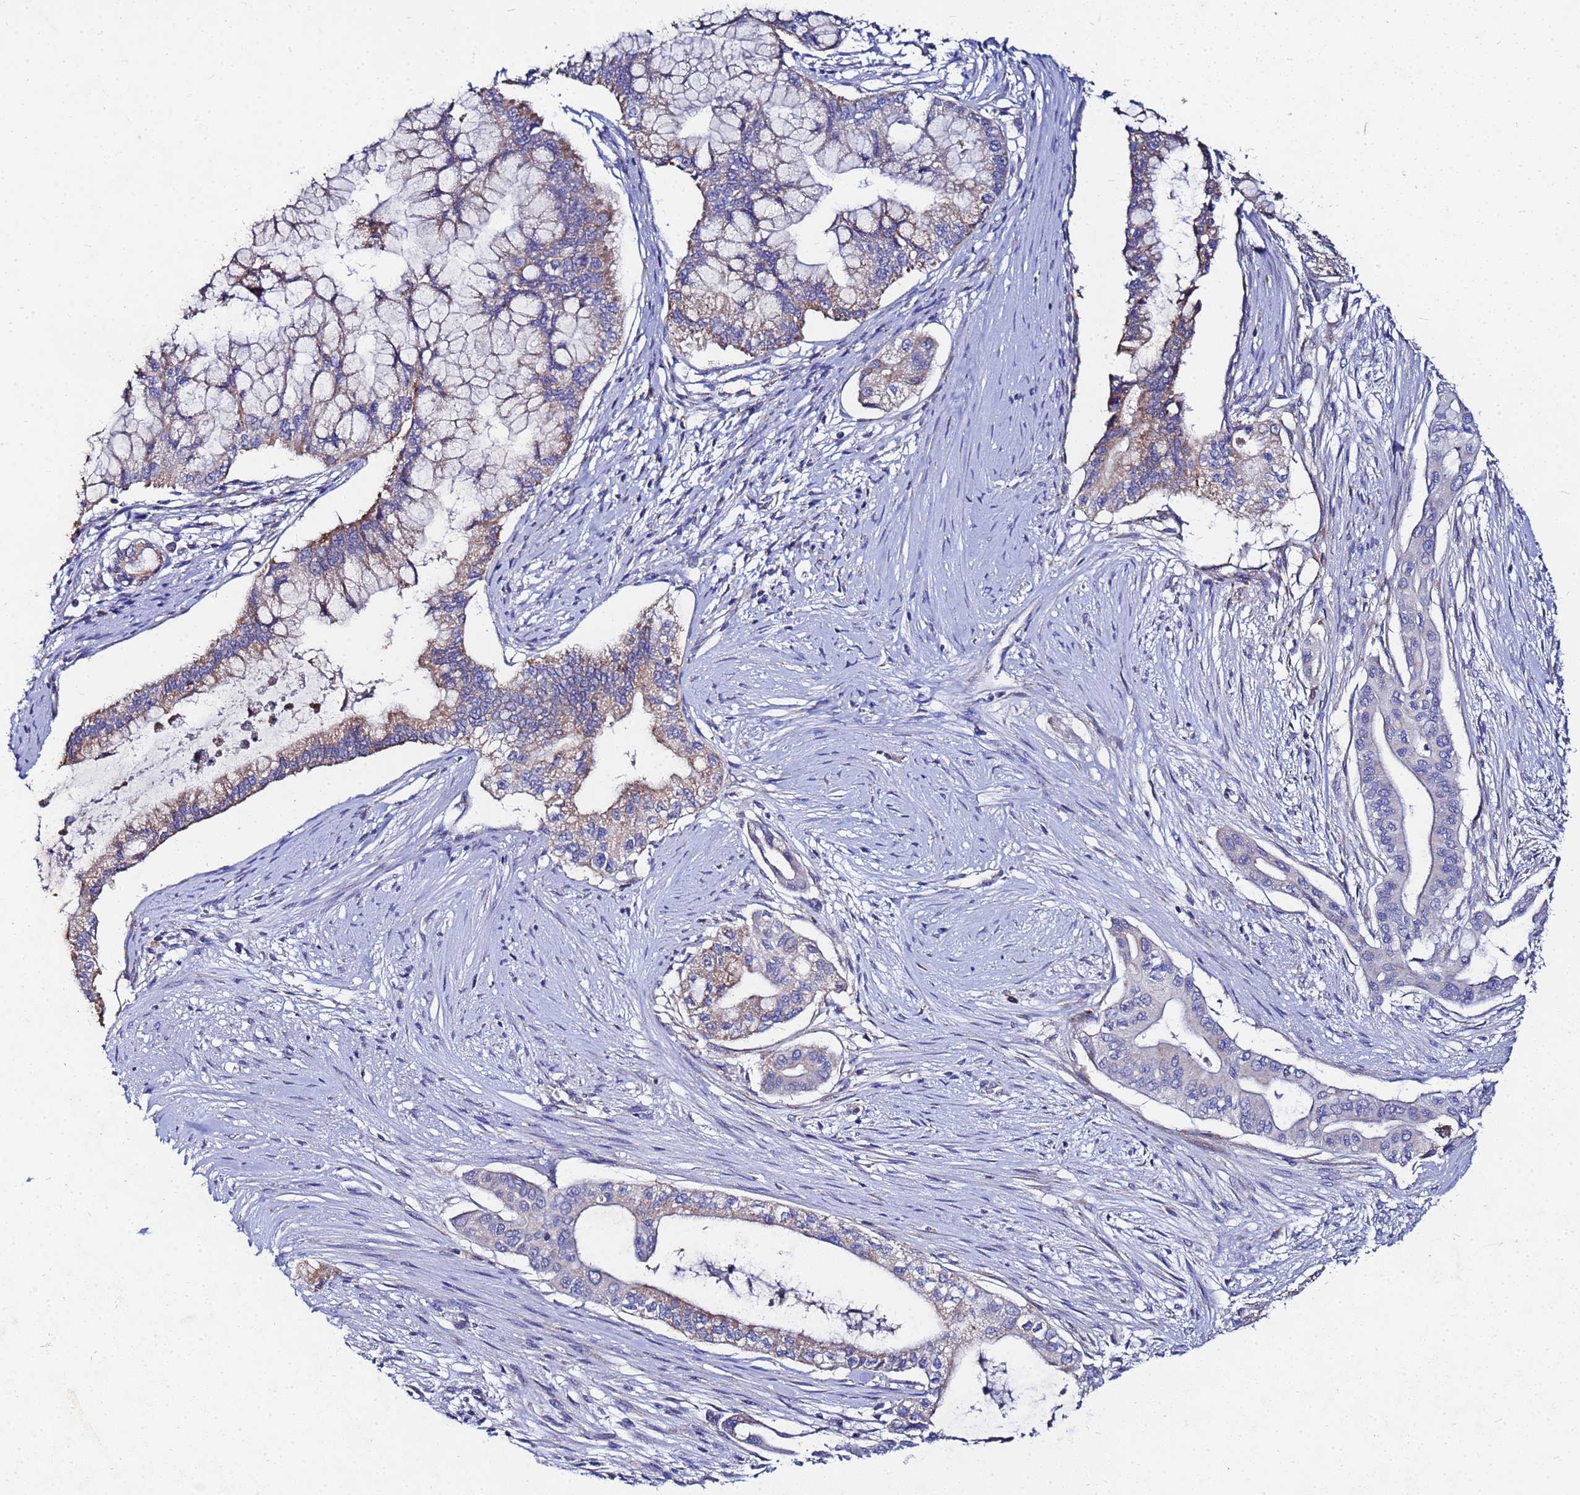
{"staining": {"intensity": "moderate", "quantity": "25%-75%", "location": "cytoplasmic/membranous"}, "tissue": "pancreatic cancer", "cell_type": "Tumor cells", "image_type": "cancer", "snomed": [{"axis": "morphology", "description": "Adenocarcinoma, NOS"}, {"axis": "topography", "description": "Pancreas"}], "caption": "This is a photomicrograph of IHC staining of pancreatic adenocarcinoma, which shows moderate staining in the cytoplasmic/membranous of tumor cells.", "gene": "FAHD2A", "patient": {"sex": "male", "age": 46}}